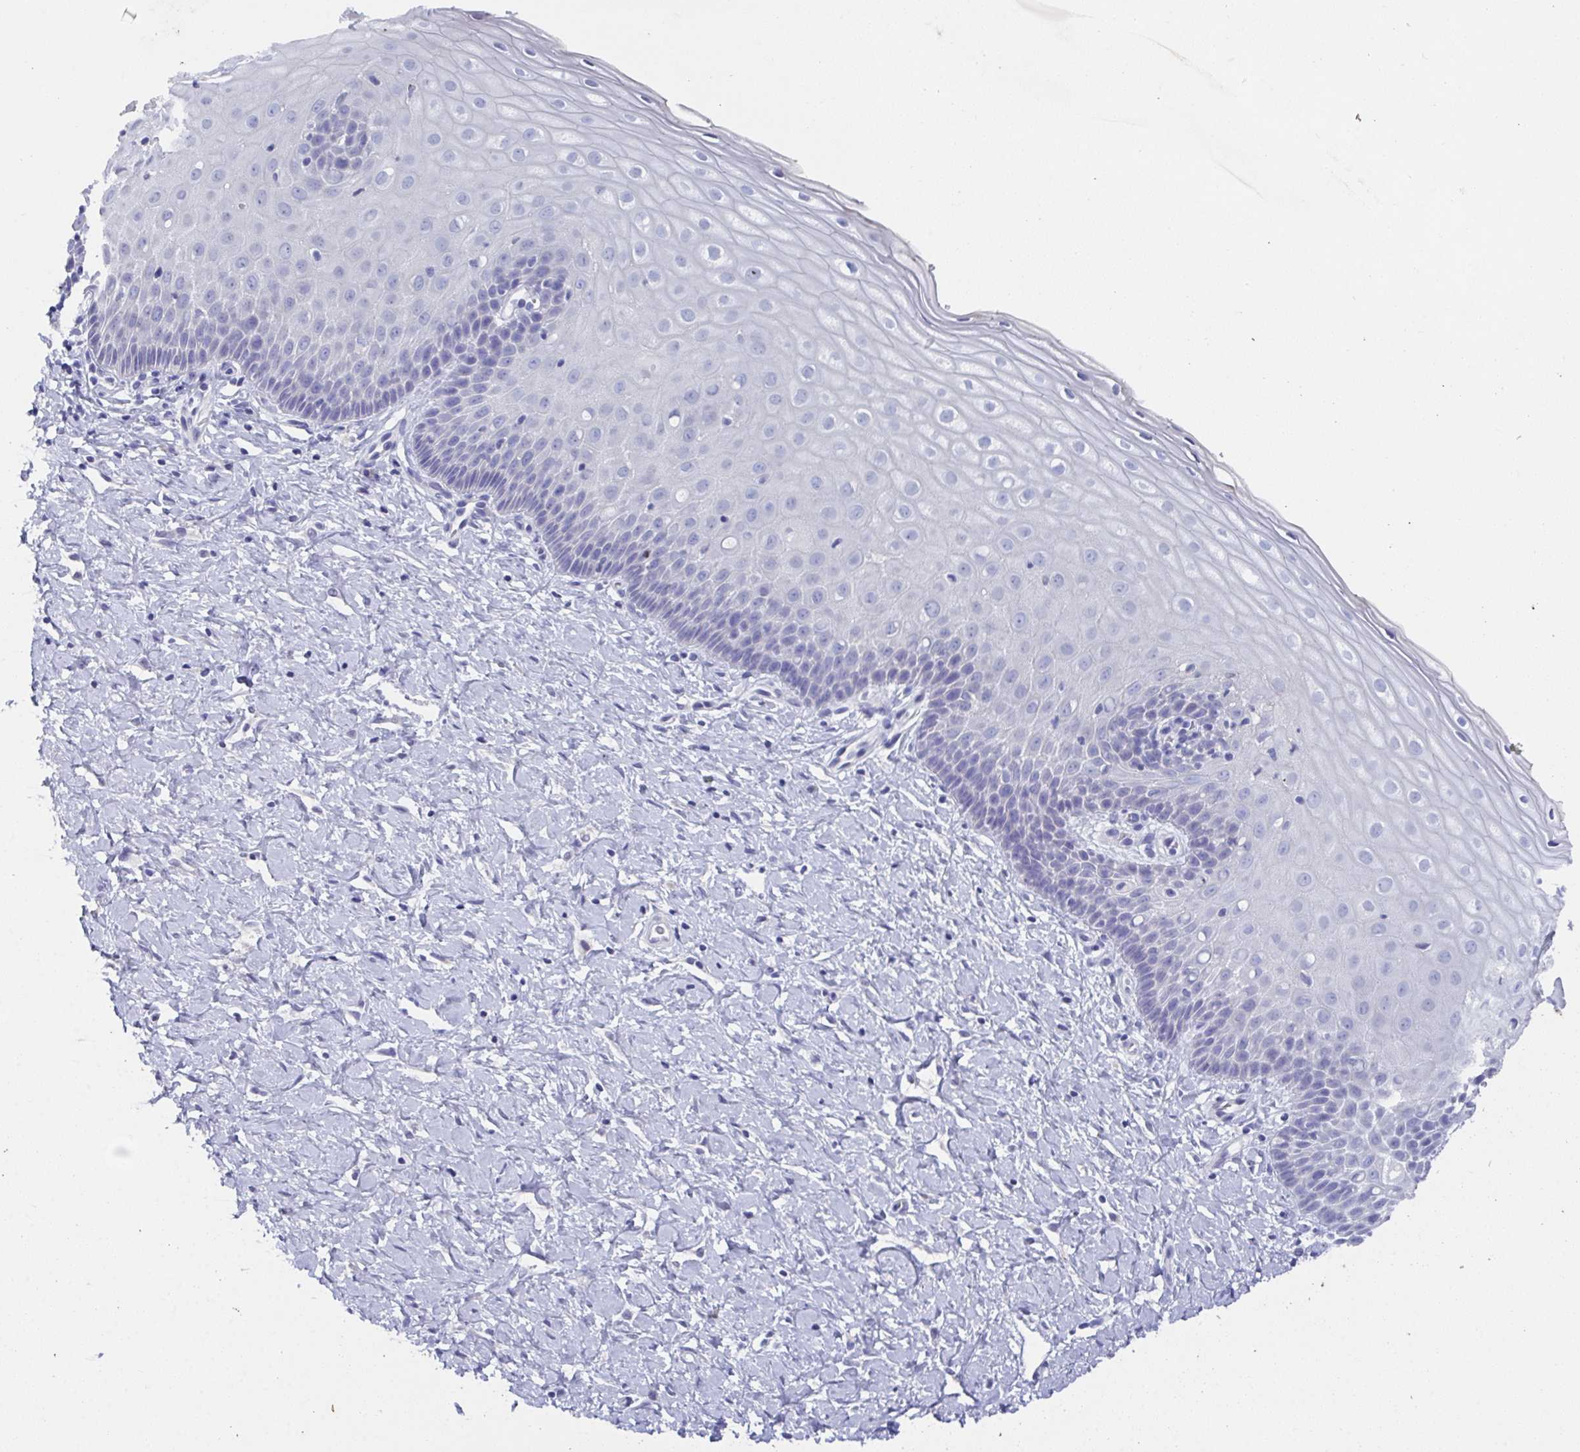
{"staining": {"intensity": "weak", "quantity": "<25%", "location": "cytoplasmic/membranous"}, "tissue": "cervix", "cell_type": "Glandular cells", "image_type": "normal", "snomed": [{"axis": "morphology", "description": "Normal tissue, NOS"}, {"axis": "topography", "description": "Cervix"}], "caption": "Human cervix stained for a protein using immunohistochemistry reveals no positivity in glandular cells.", "gene": "SSC4D", "patient": {"sex": "female", "age": 37}}